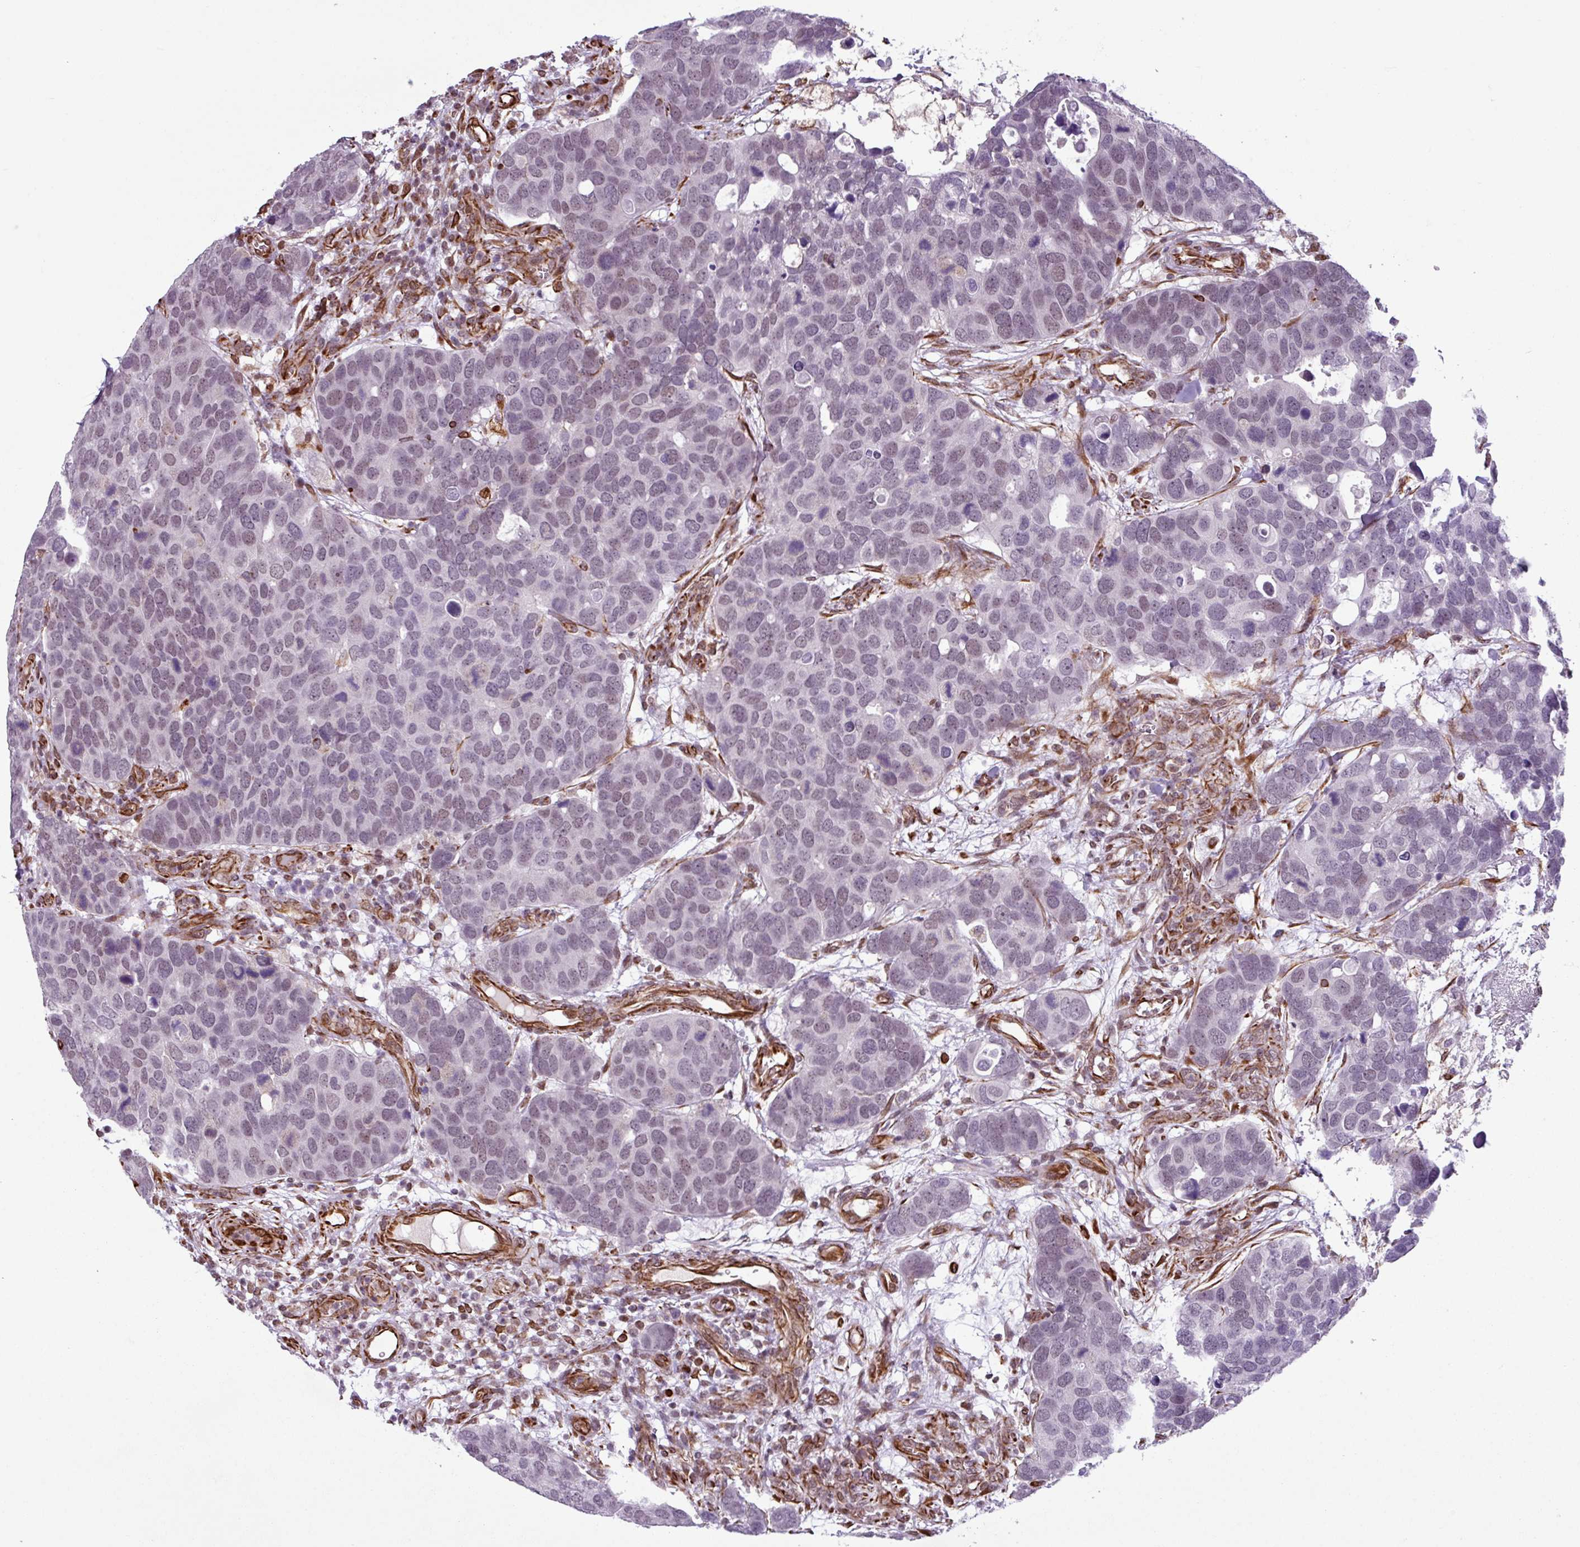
{"staining": {"intensity": "weak", "quantity": "25%-75%", "location": "nuclear"}, "tissue": "breast cancer", "cell_type": "Tumor cells", "image_type": "cancer", "snomed": [{"axis": "morphology", "description": "Duct carcinoma"}, {"axis": "topography", "description": "Breast"}], "caption": "The histopathology image demonstrates a brown stain indicating the presence of a protein in the nuclear of tumor cells in breast invasive ductal carcinoma.", "gene": "CHD3", "patient": {"sex": "female", "age": 83}}